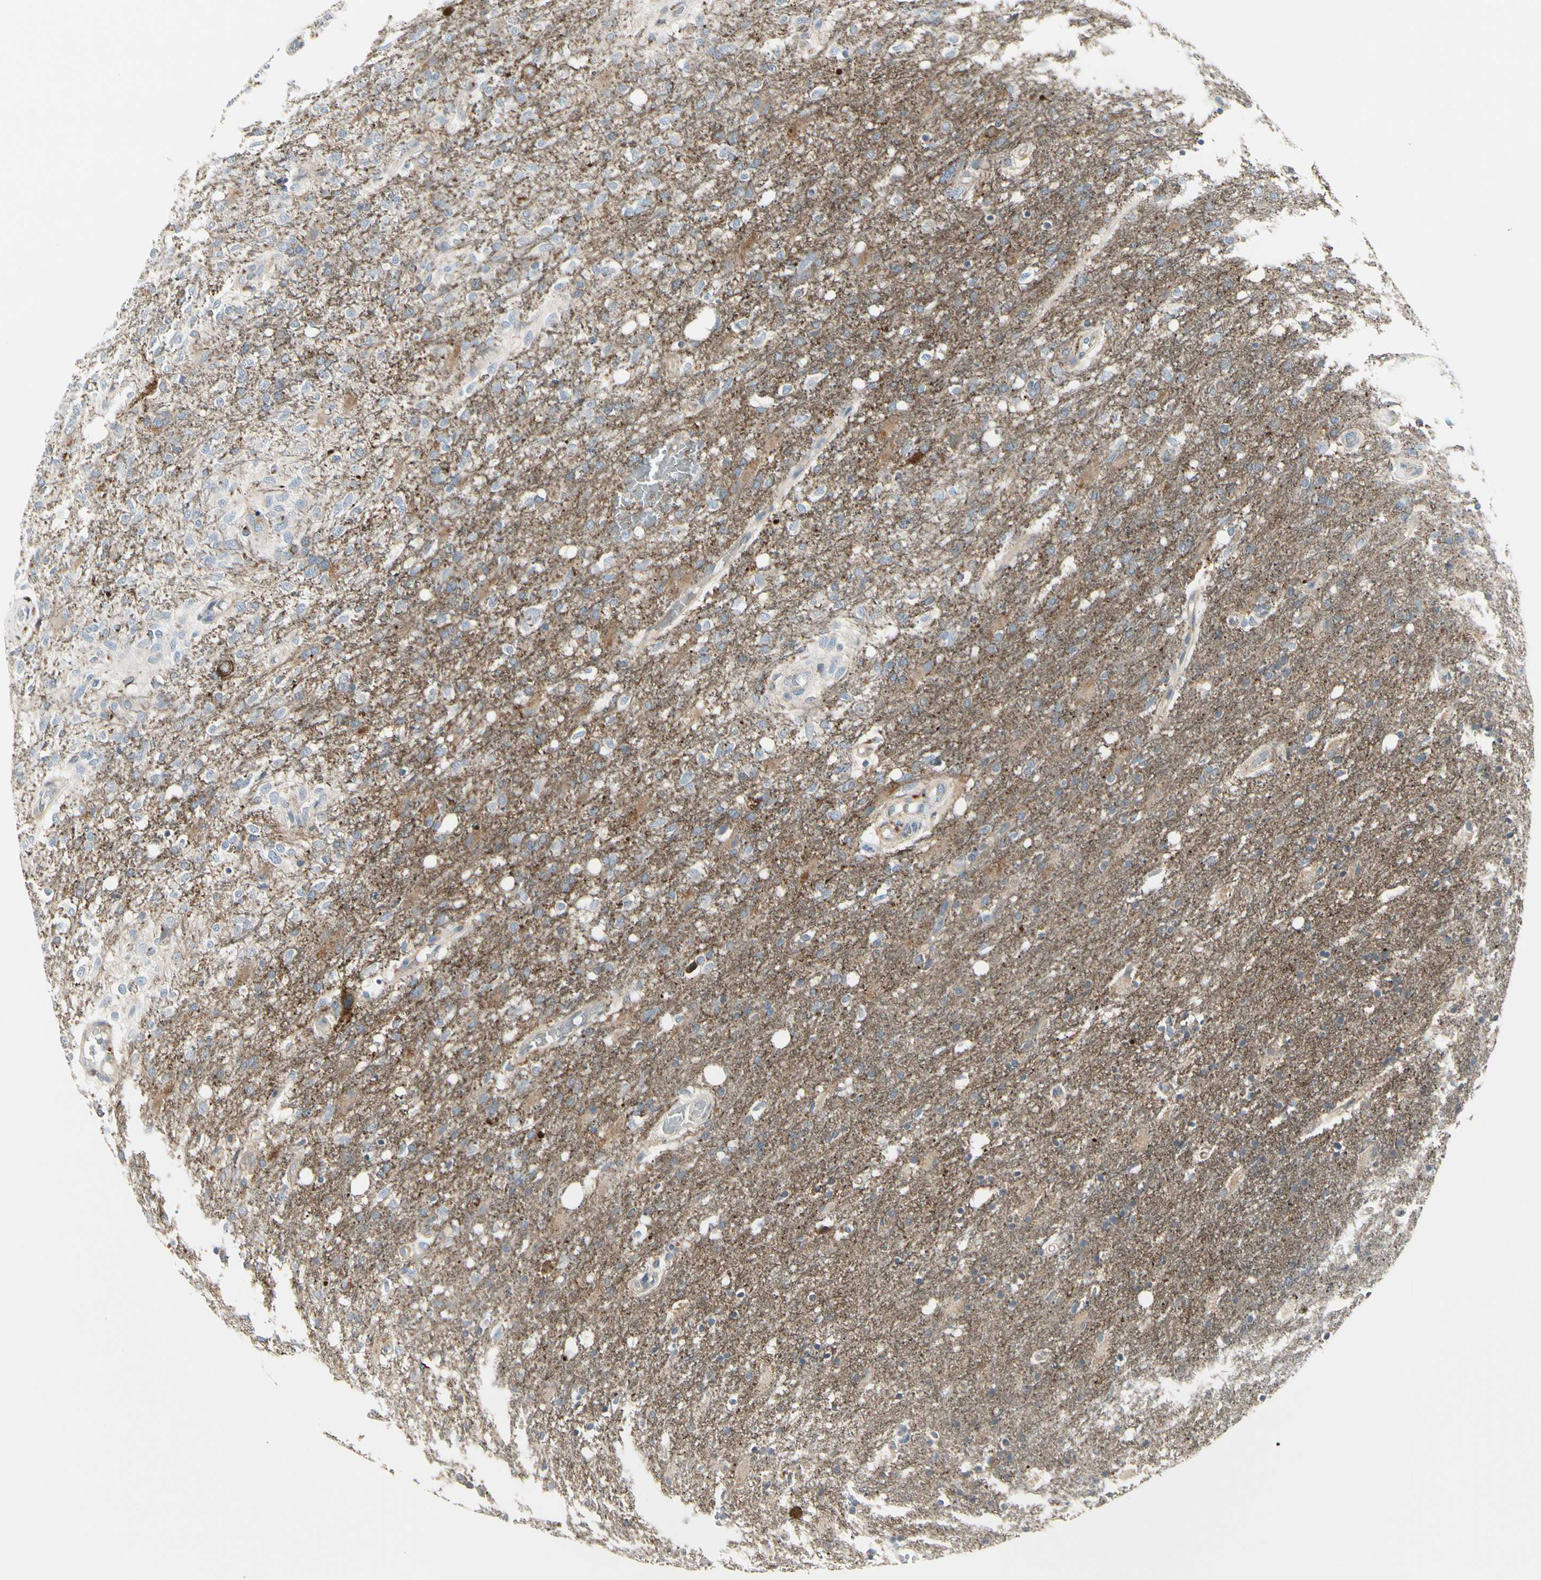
{"staining": {"intensity": "negative", "quantity": "none", "location": "none"}, "tissue": "glioma", "cell_type": "Tumor cells", "image_type": "cancer", "snomed": [{"axis": "morphology", "description": "Normal tissue, NOS"}, {"axis": "morphology", "description": "Glioma, malignant, High grade"}, {"axis": "topography", "description": "Cerebral cortex"}], "caption": "This micrograph is of glioma stained with immunohistochemistry (IHC) to label a protein in brown with the nuclei are counter-stained blue. There is no positivity in tumor cells.", "gene": "ATP6V1B2", "patient": {"sex": "male", "age": 77}}